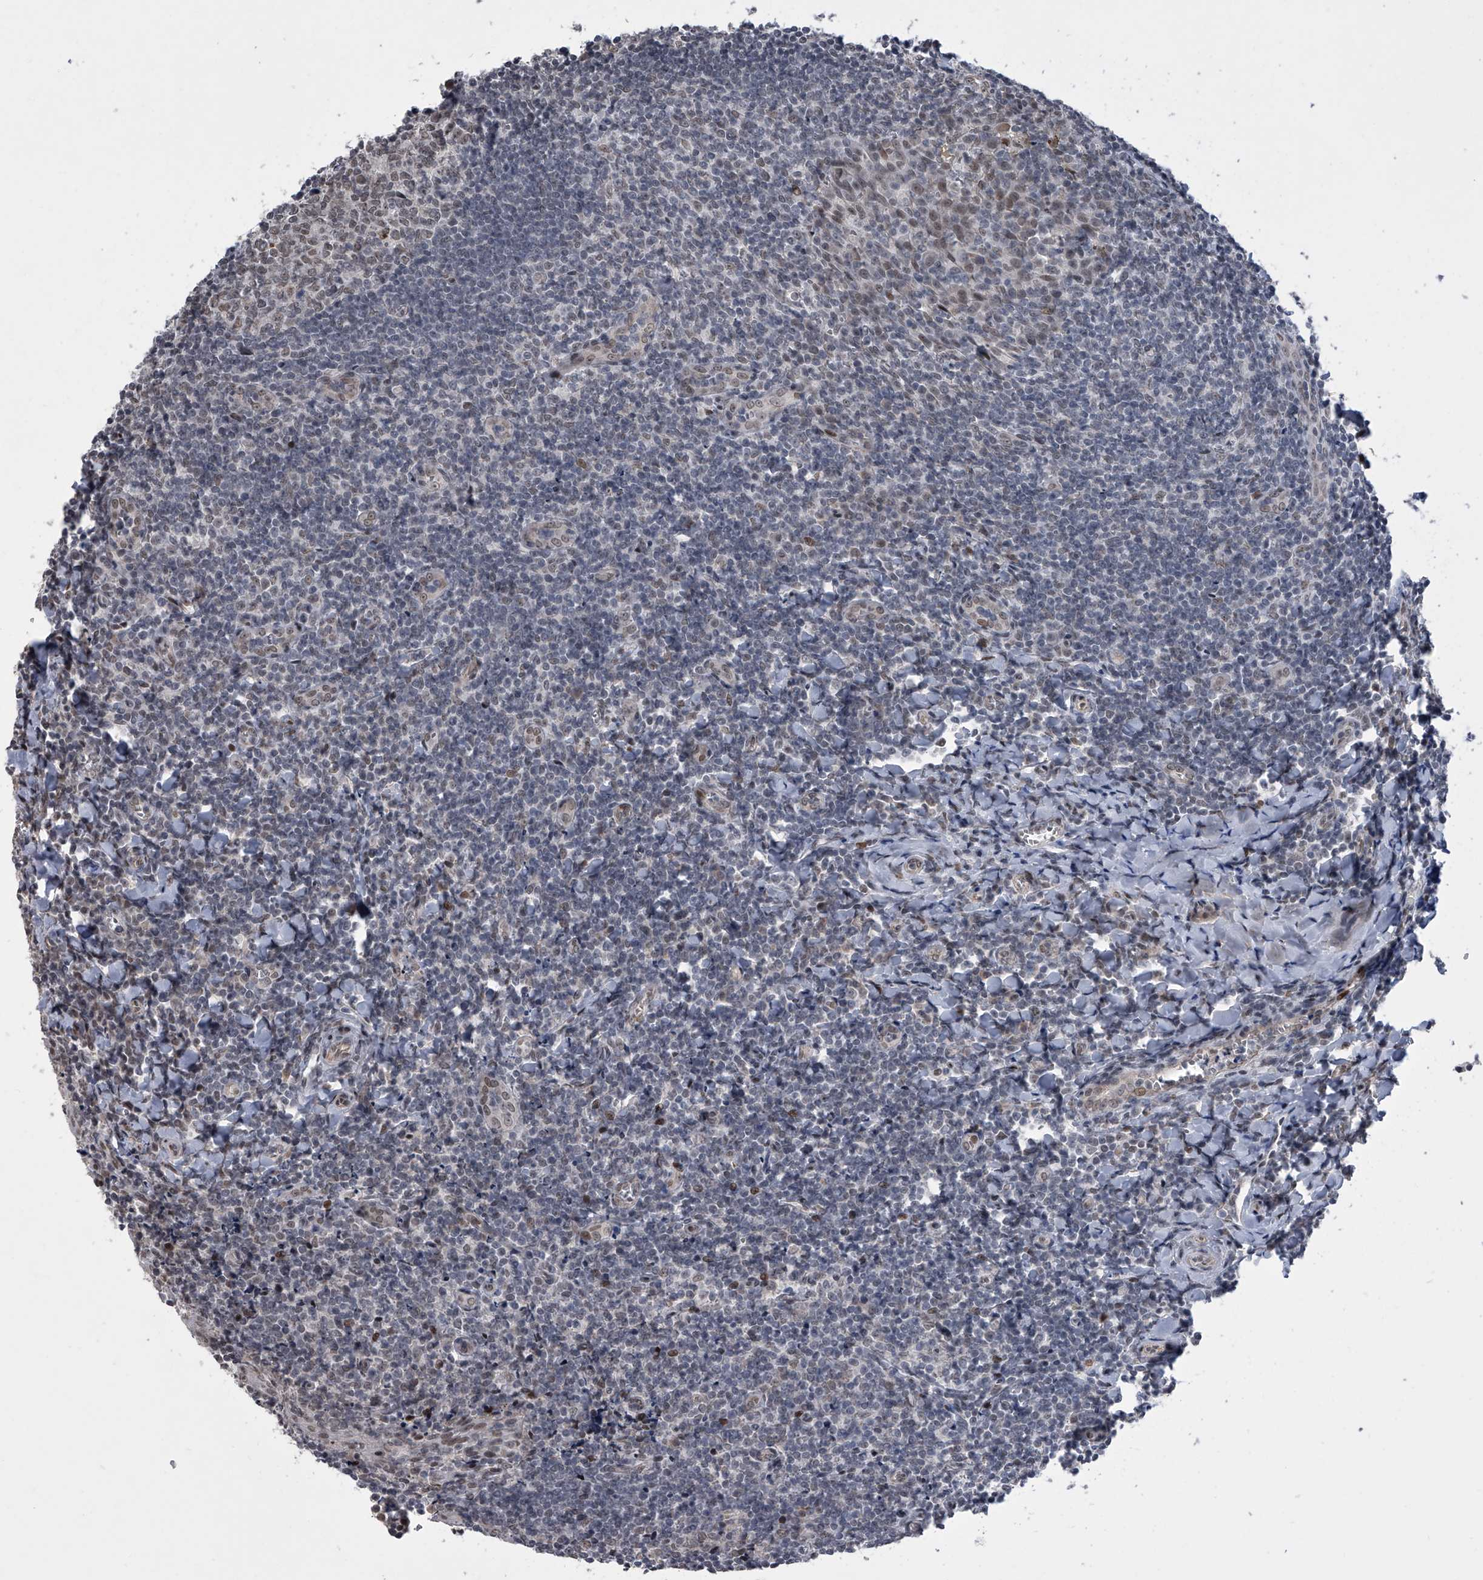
{"staining": {"intensity": "negative", "quantity": "none", "location": "none"}, "tissue": "tonsil", "cell_type": "Germinal center cells", "image_type": "normal", "snomed": [{"axis": "morphology", "description": "Normal tissue, NOS"}, {"axis": "topography", "description": "Tonsil"}], "caption": "Tonsil stained for a protein using immunohistochemistry shows no positivity germinal center cells.", "gene": "ZNF426", "patient": {"sex": "male", "age": 27}}